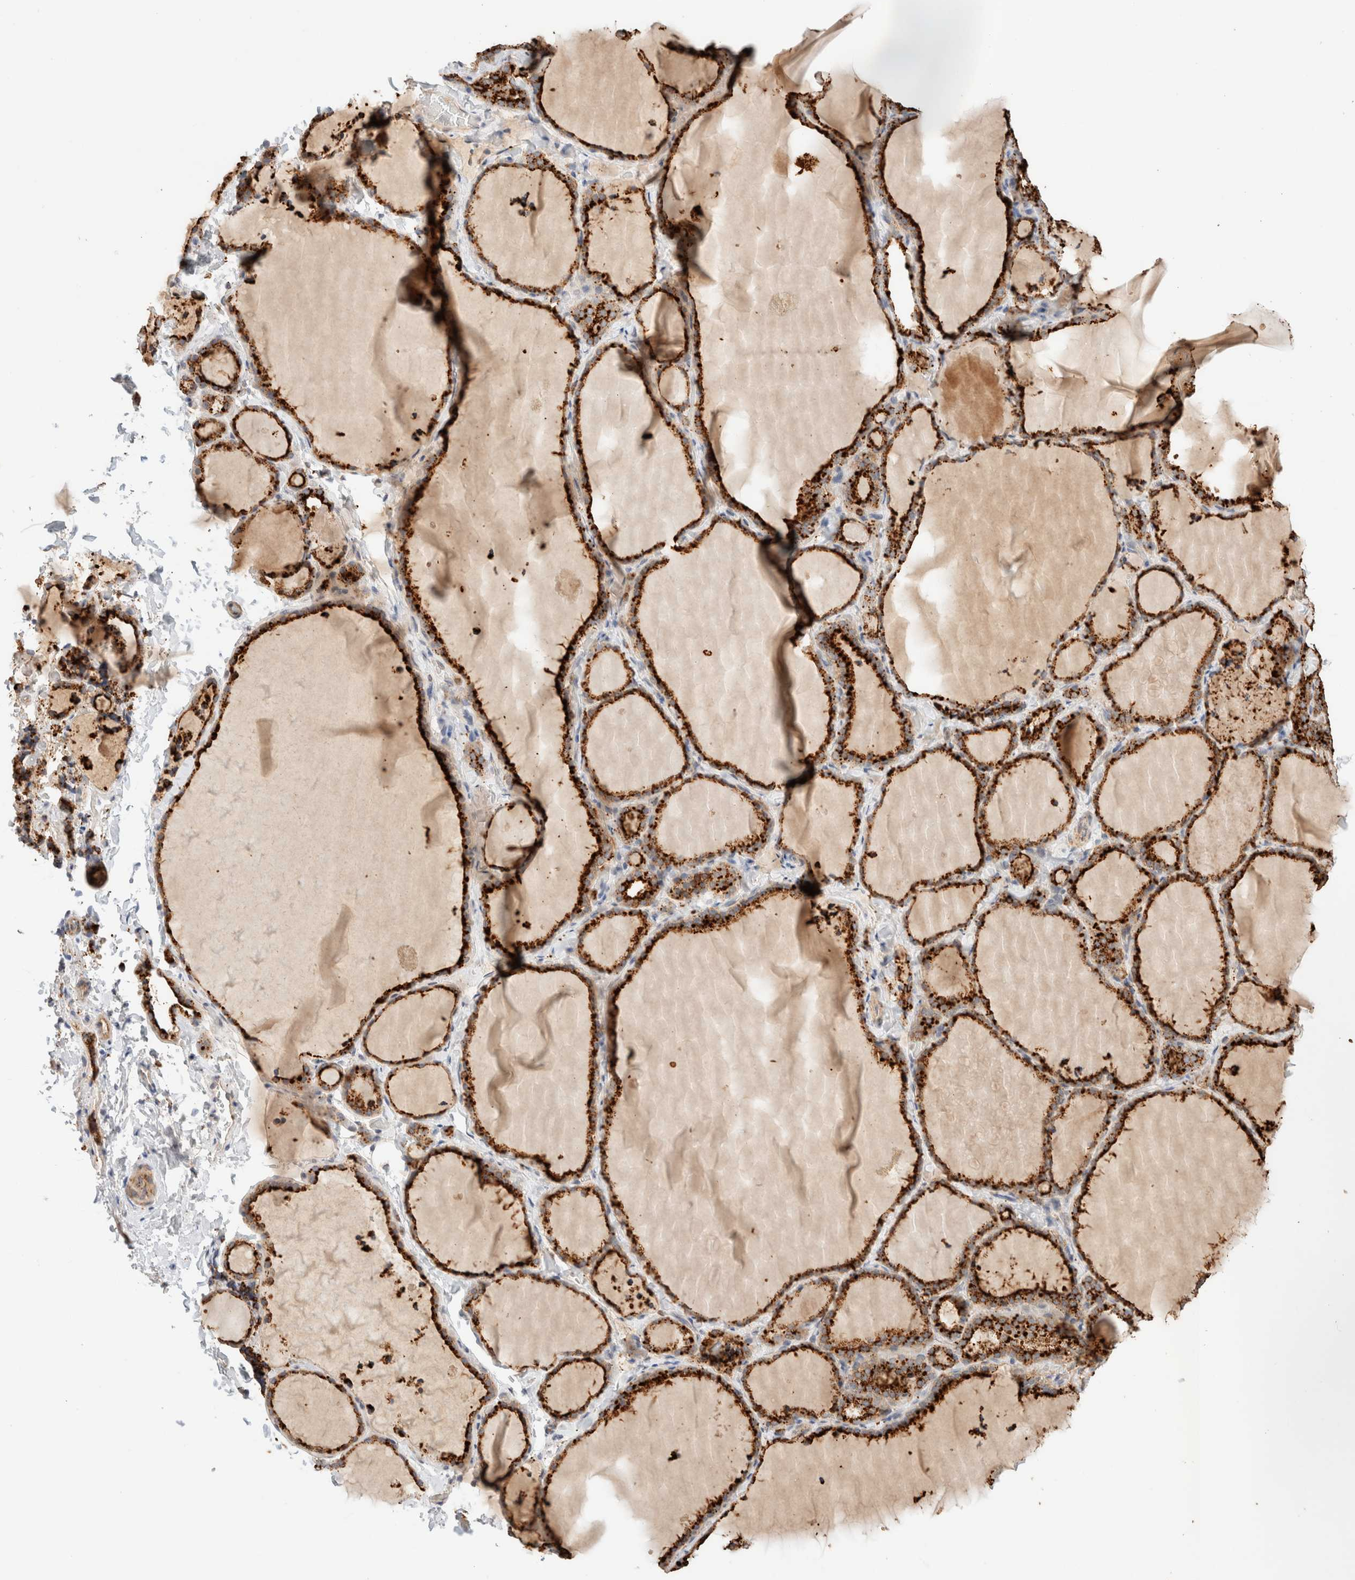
{"staining": {"intensity": "strong", "quantity": ">75%", "location": "cytoplasmic/membranous"}, "tissue": "thyroid gland", "cell_type": "Glandular cells", "image_type": "normal", "snomed": [{"axis": "morphology", "description": "Normal tissue, NOS"}, {"axis": "topography", "description": "Thyroid gland"}], "caption": "High-magnification brightfield microscopy of normal thyroid gland stained with DAB (3,3'-diaminobenzidine) (brown) and counterstained with hematoxylin (blue). glandular cells exhibit strong cytoplasmic/membranous staining is identified in approximately>75% of cells.", "gene": "RABEPK", "patient": {"sex": "female", "age": 22}}